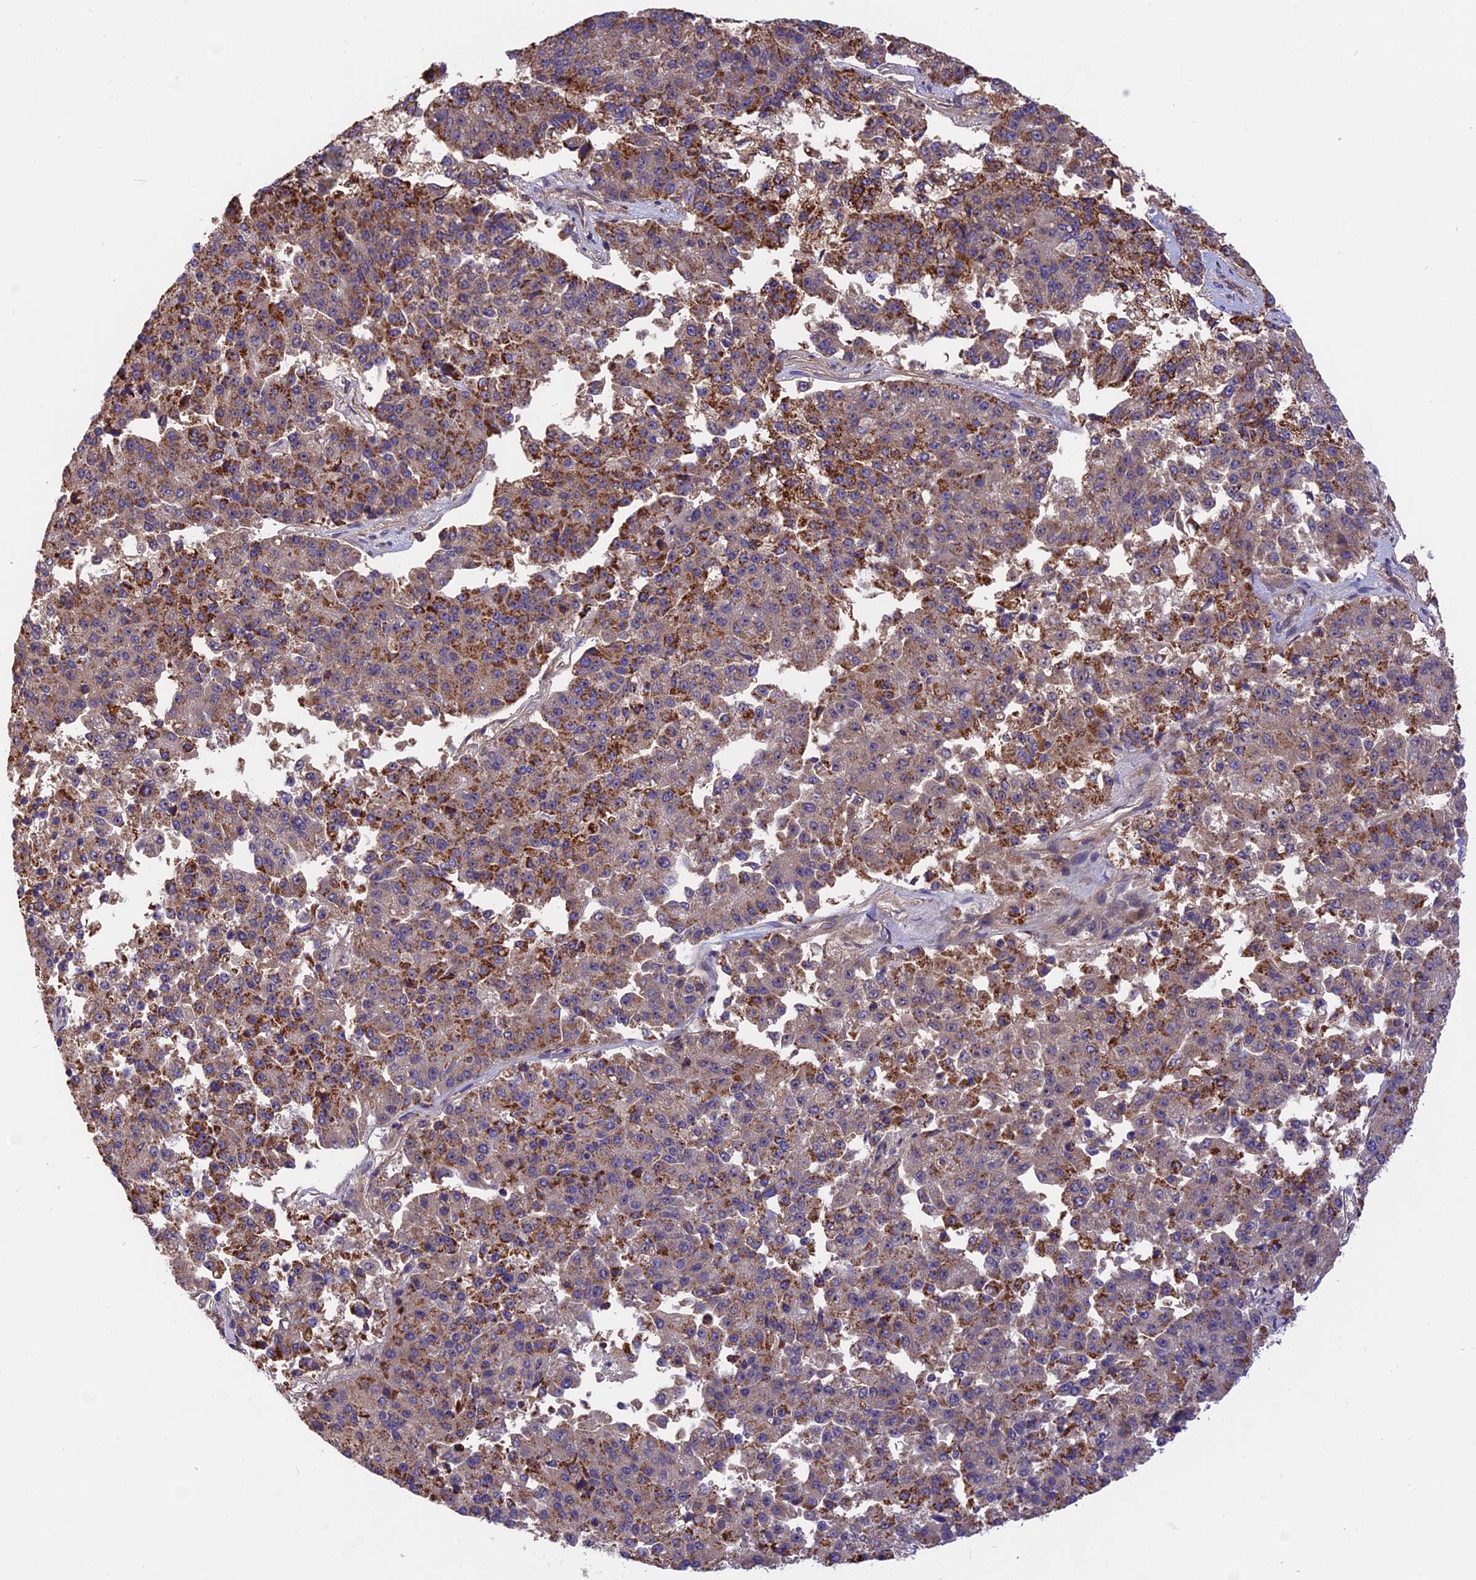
{"staining": {"intensity": "moderate", "quantity": ">75%", "location": "cytoplasmic/membranous"}, "tissue": "pancreatic cancer", "cell_type": "Tumor cells", "image_type": "cancer", "snomed": [{"axis": "morphology", "description": "Adenocarcinoma, NOS"}, {"axis": "topography", "description": "Pancreas"}], "caption": "Immunohistochemical staining of pancreatic adenocarcinoma displays medium levels of moderate cytoplasmic/membranous staining in approximately >75% of tumor cells.", "gene": "RERGL", "patient": {"sex": "male", "age": 50}}